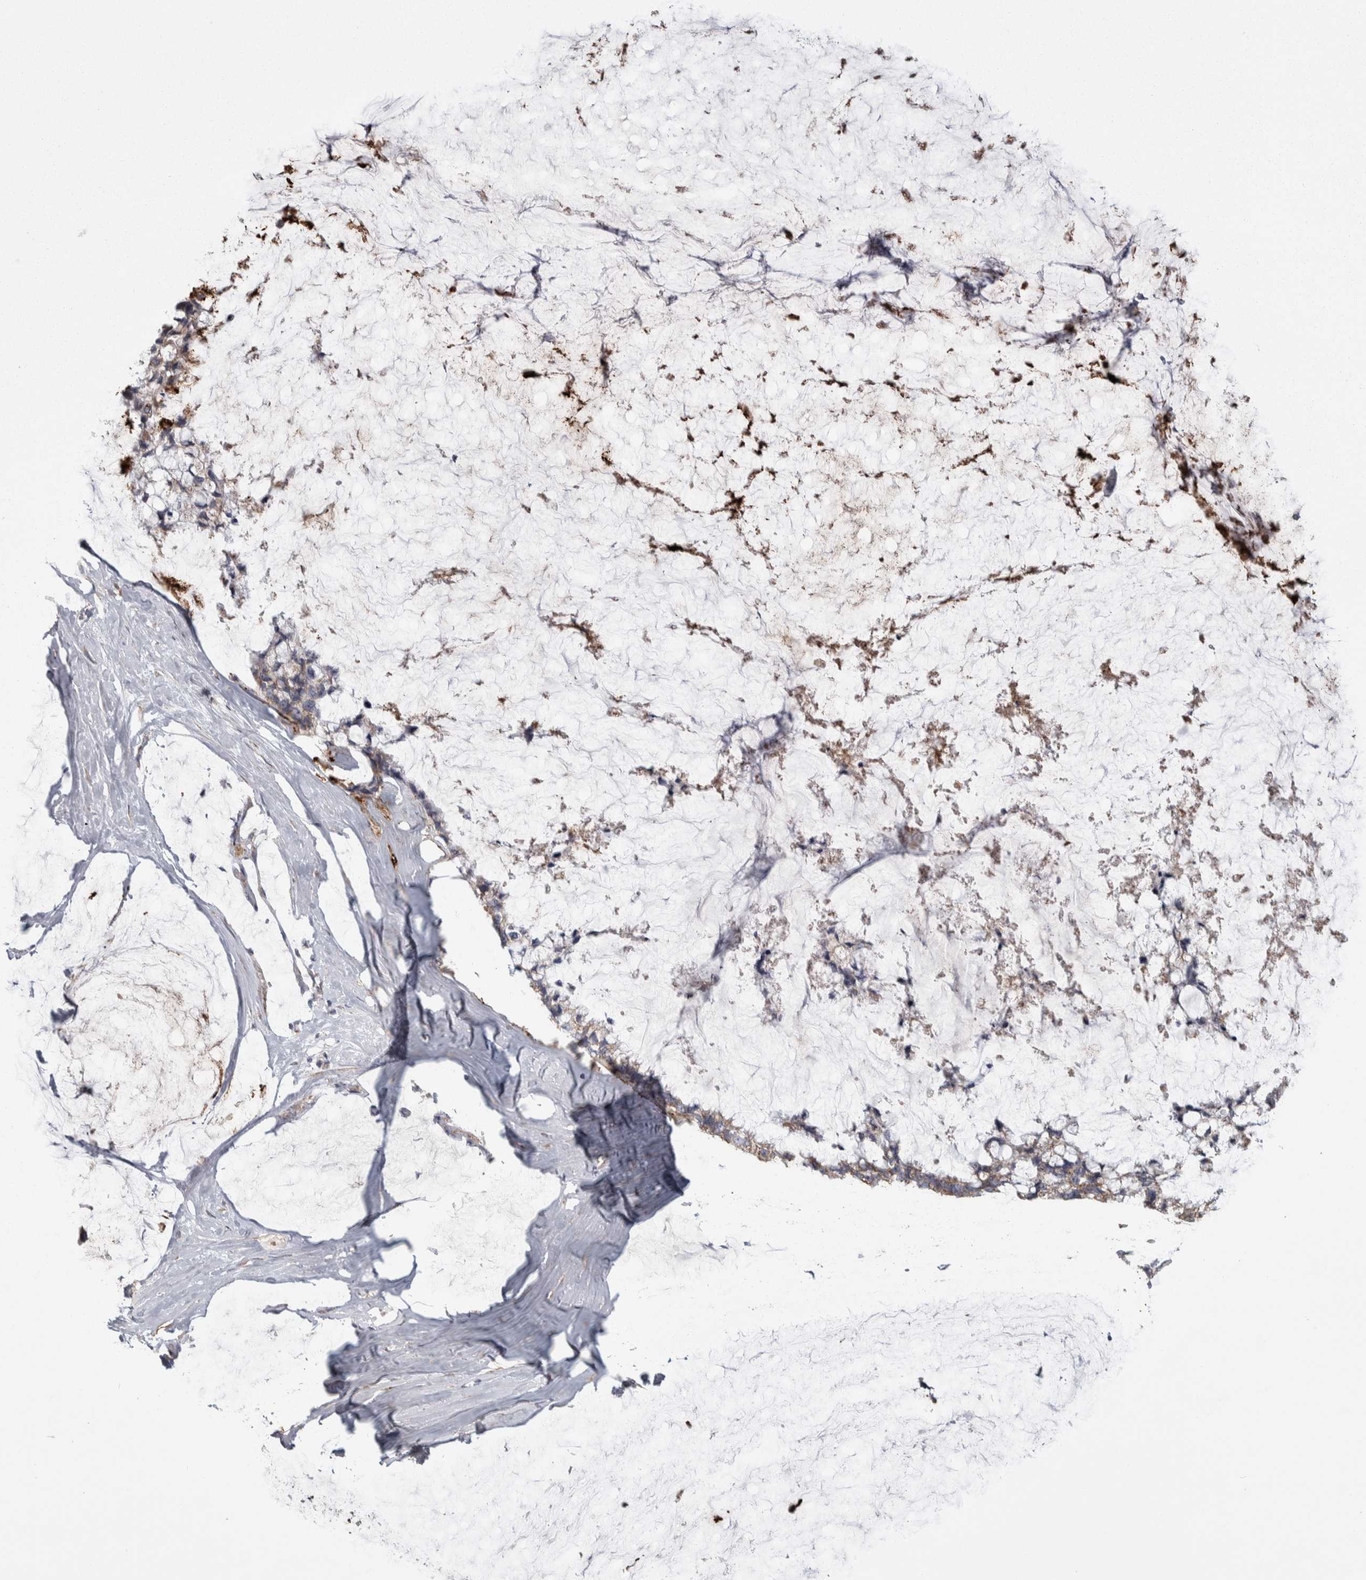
{"staining": {"intensity": "moderate", "quantity": "25%-75%", "location": "cytoplasmic/membranous"}, "tissue": "ovarian cancer", "cell_type": "Tumor cells", "image_type": "cancer", "snomed": [{"axis": "morphology", "description": "Cystadenocarcinoma, mucinous, NOS"}, {"axis": "topography", "description": "Ovary"}], "caption": "Moderate cytoplasmic/membranous staining for a protein is present in about 25%-75% of tumor cells of ovarian cancer (mucinous cystadenocarcinoma) using IHC.", "gene": "SCO1", "patient": {"sex": "female", "age": 39}}